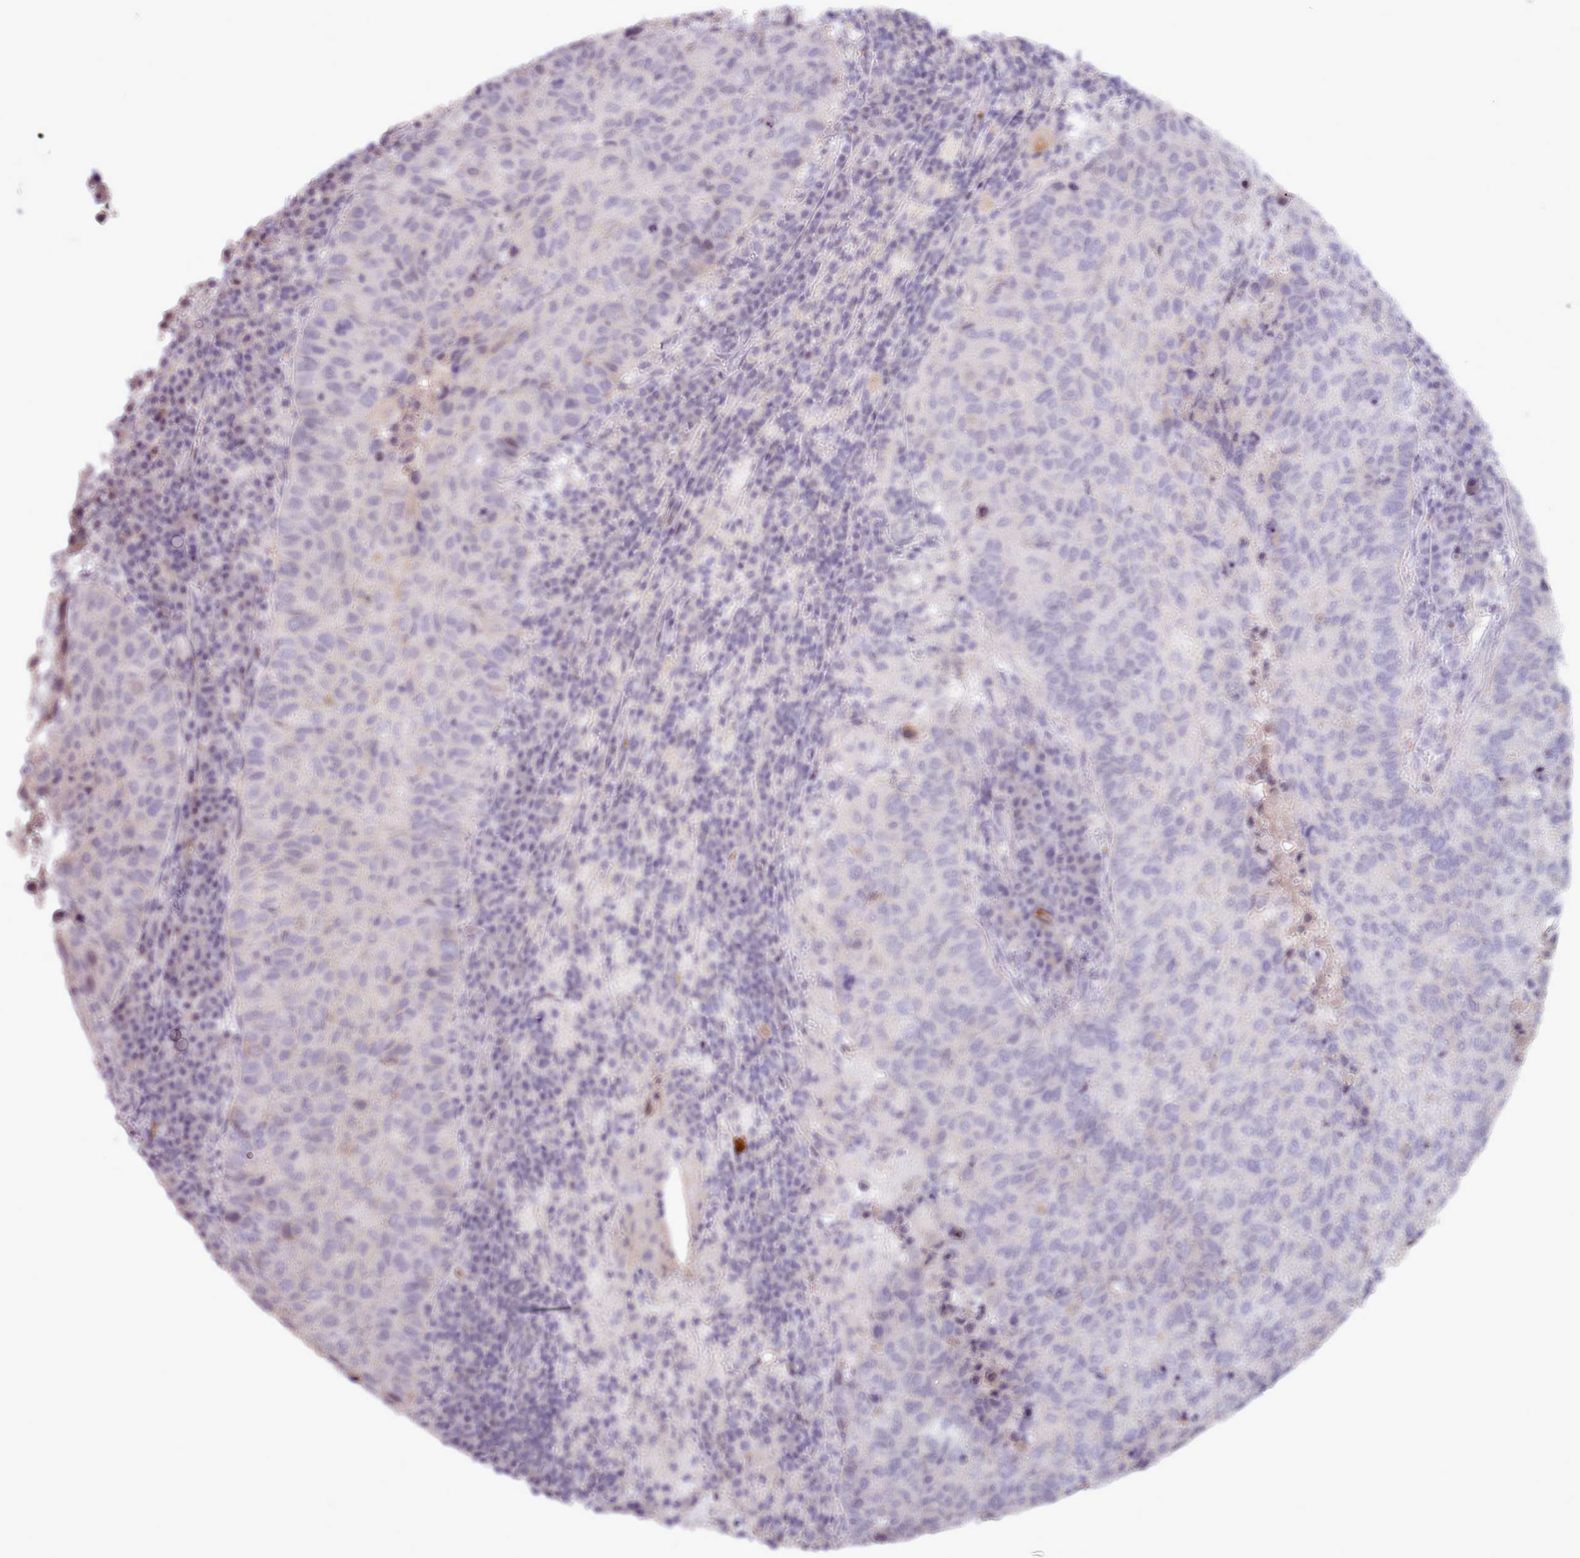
{"staining": {"intensity": "negative", "quantity": "none", "location": "none"}, "tissue": "lung cancer", "cell_type": "Tumor cells", "image_type": "cancer", "snomed": [{"axis": "morphology", "description": "Squamous cell carcinoma, NOS"}, {"axis": "topography", "description": "Lung"}], "caption": "This is an immunohistochemistry micrograph of human lung squamous cell carcinoma. There is no expression in tumor cells.", "gene": "LEFTY2", "patient": {"sex": "male", "age": 73}}